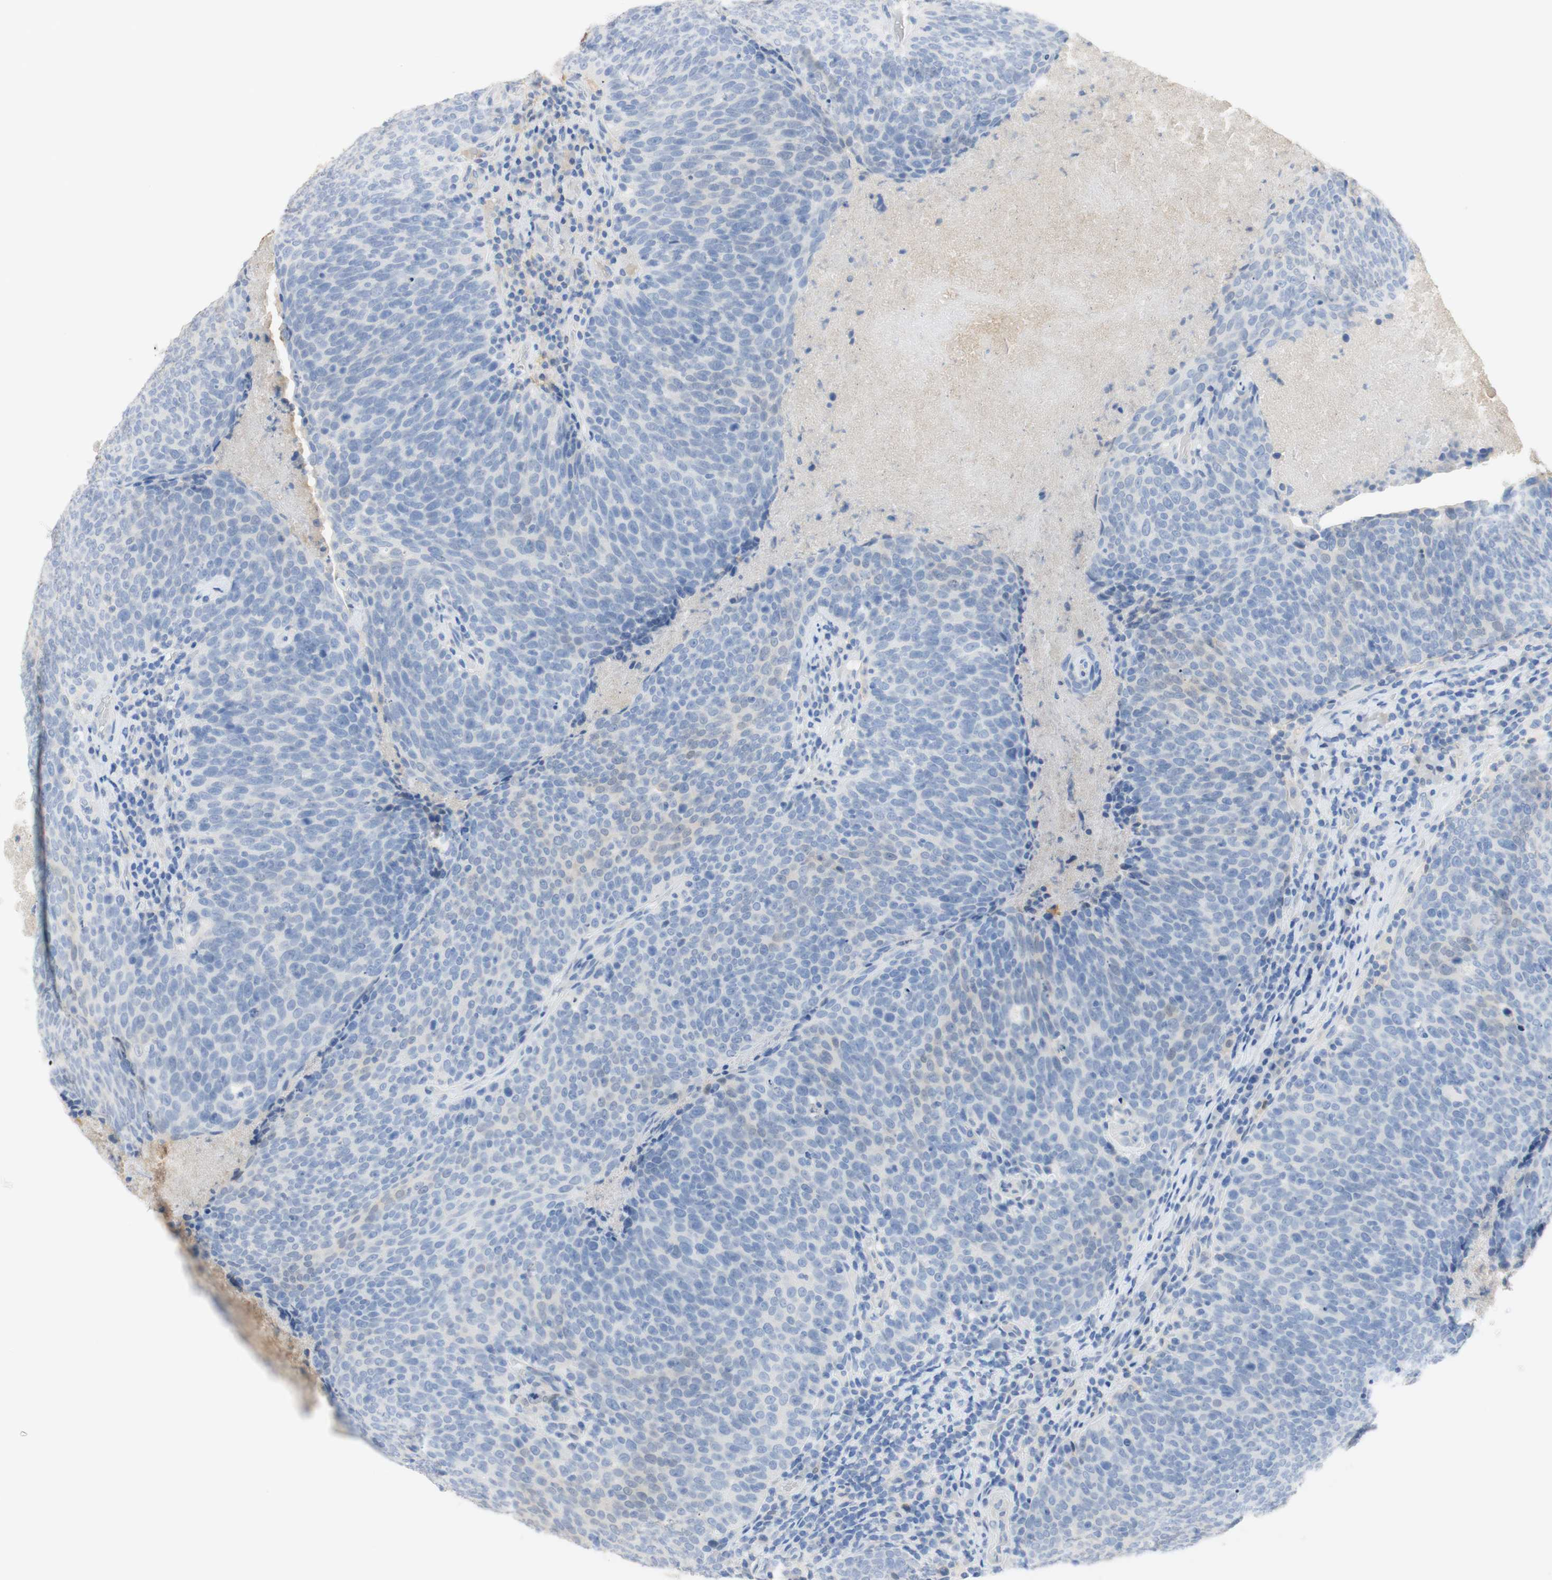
{"staining": {"intensity": "negative", "quantity": "none", "location": "none"}, "tissue": "head and neck cancer", "cell_type": "Tumor cells", "image_type": "cancer", "snomed": [{"axis": "morphology", "description": "Squamous cell carcinoma, NOS"}, {"axis": "morphology", "description": "Squamous cell carcinoma, metastatic, NOS"}, {"axis": "topography", "description": "Lymph node"}, {"axis": "topography", "description": "Head-Neck"}], "caption": "This is an immunohistochemistry (IHC) image of head and neck cancer (metastatic squamous cell carcinoma). There is no staining in tumor cells.", "gene": "SELENBP1", "patient": {"sex": "male", "age": 62}}